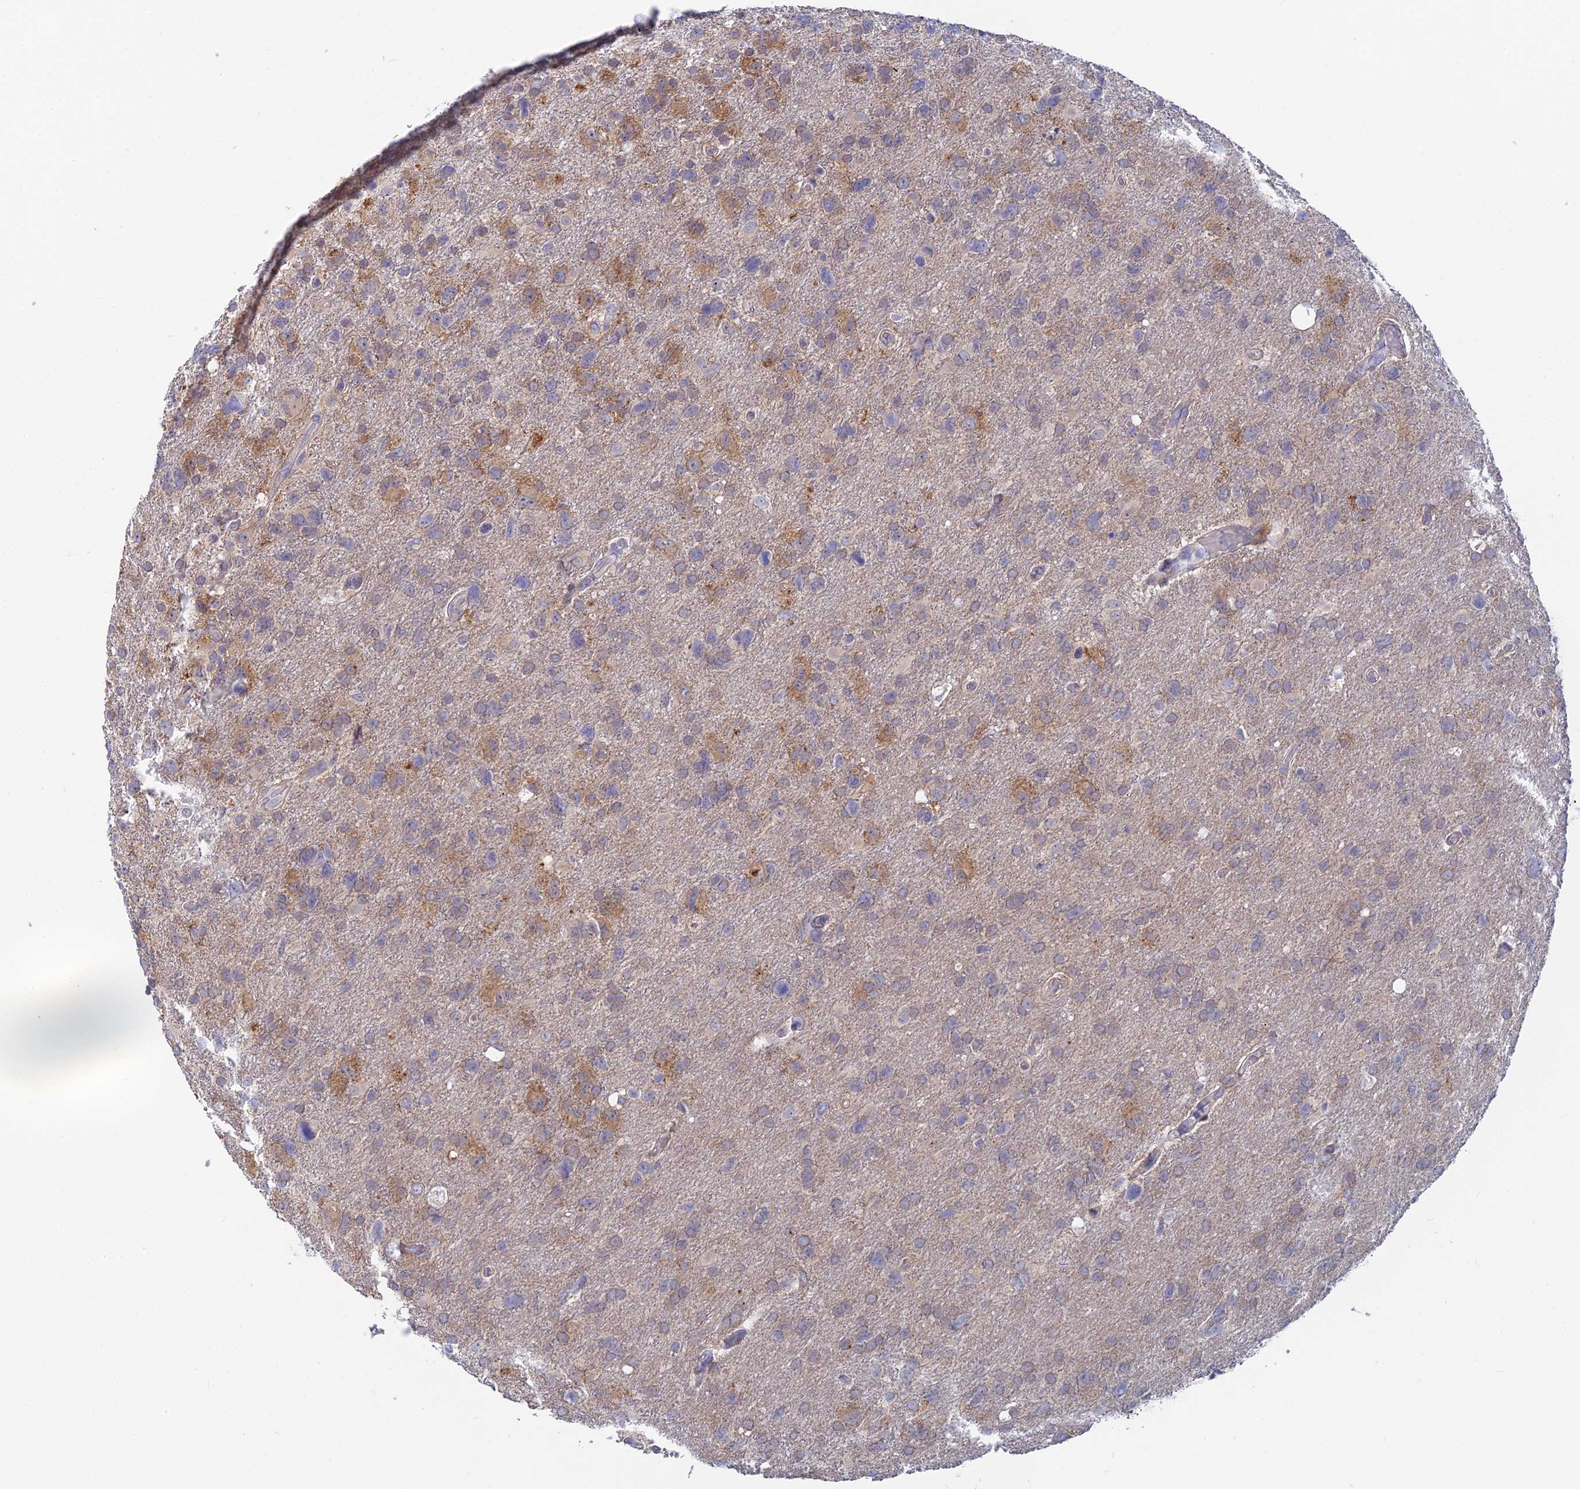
{"staining": {"intensity": "weak", "quantity": "<25%", "location": "cytoplasmic/membranous"}, "tissue": "glioma", "cell_type": "Tumor cells", "image_type": "cancer", "snomed": [{"axis": "morphology", "description": "Glioma, malignant, High grade"}, {"axis": "topography", "description": "Brain"}], "caption": "High magnification brightfield microscopy of glioma stained with DAB (brown) and counterstained with hematoxylin (blue): tumor cells show no significant positivity.", "gene": "GIPC1", "patient": {"sex": "male", "age": 61}}